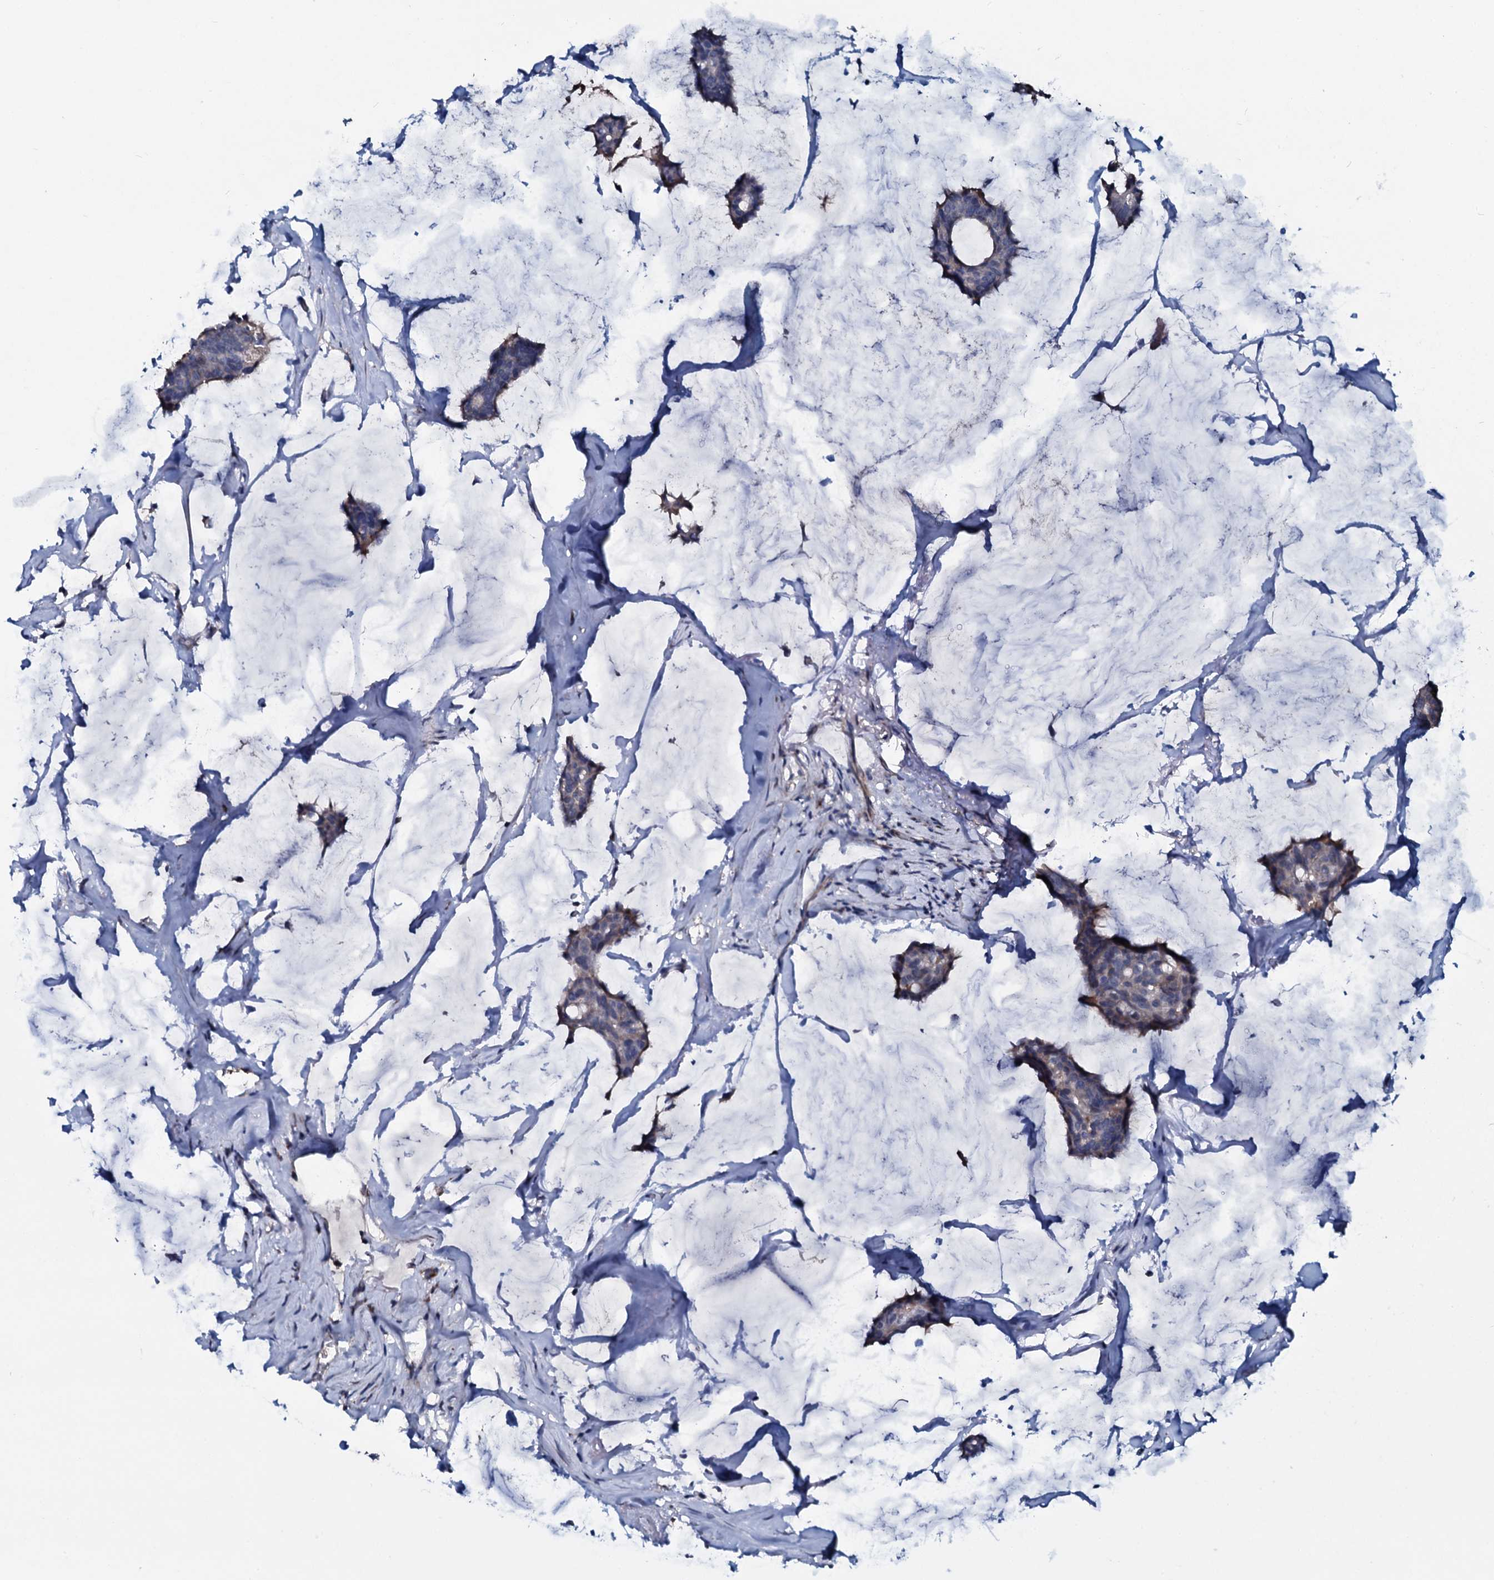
{"staining": {"intensity": "negative", "quantity": "none", "location": "none"}, "tissue": "breast cancer", "cell_type": "Tumor cells", "image_type": "cancer", "snomed": [{"axis": "morphology", "description": "Duct carcinoma"}, {"axis": "topography", "description": "Breast"}], "caption": "This image is of breast infiltrating ductal carcinoma stained with immunohistochemistry (IHC) to label a protein in brown with the nuclei are counter-stained blue. There is no positivity in tumor cells. (Stains: DAB (3,3'-diaminobenzidine) immunohistochemistry with hematoxylin counter stain, Microscopy: brightfield microscopy at high magnification).", "gene": "IL12B", "patient": {"sex": "female", "age": 93}}